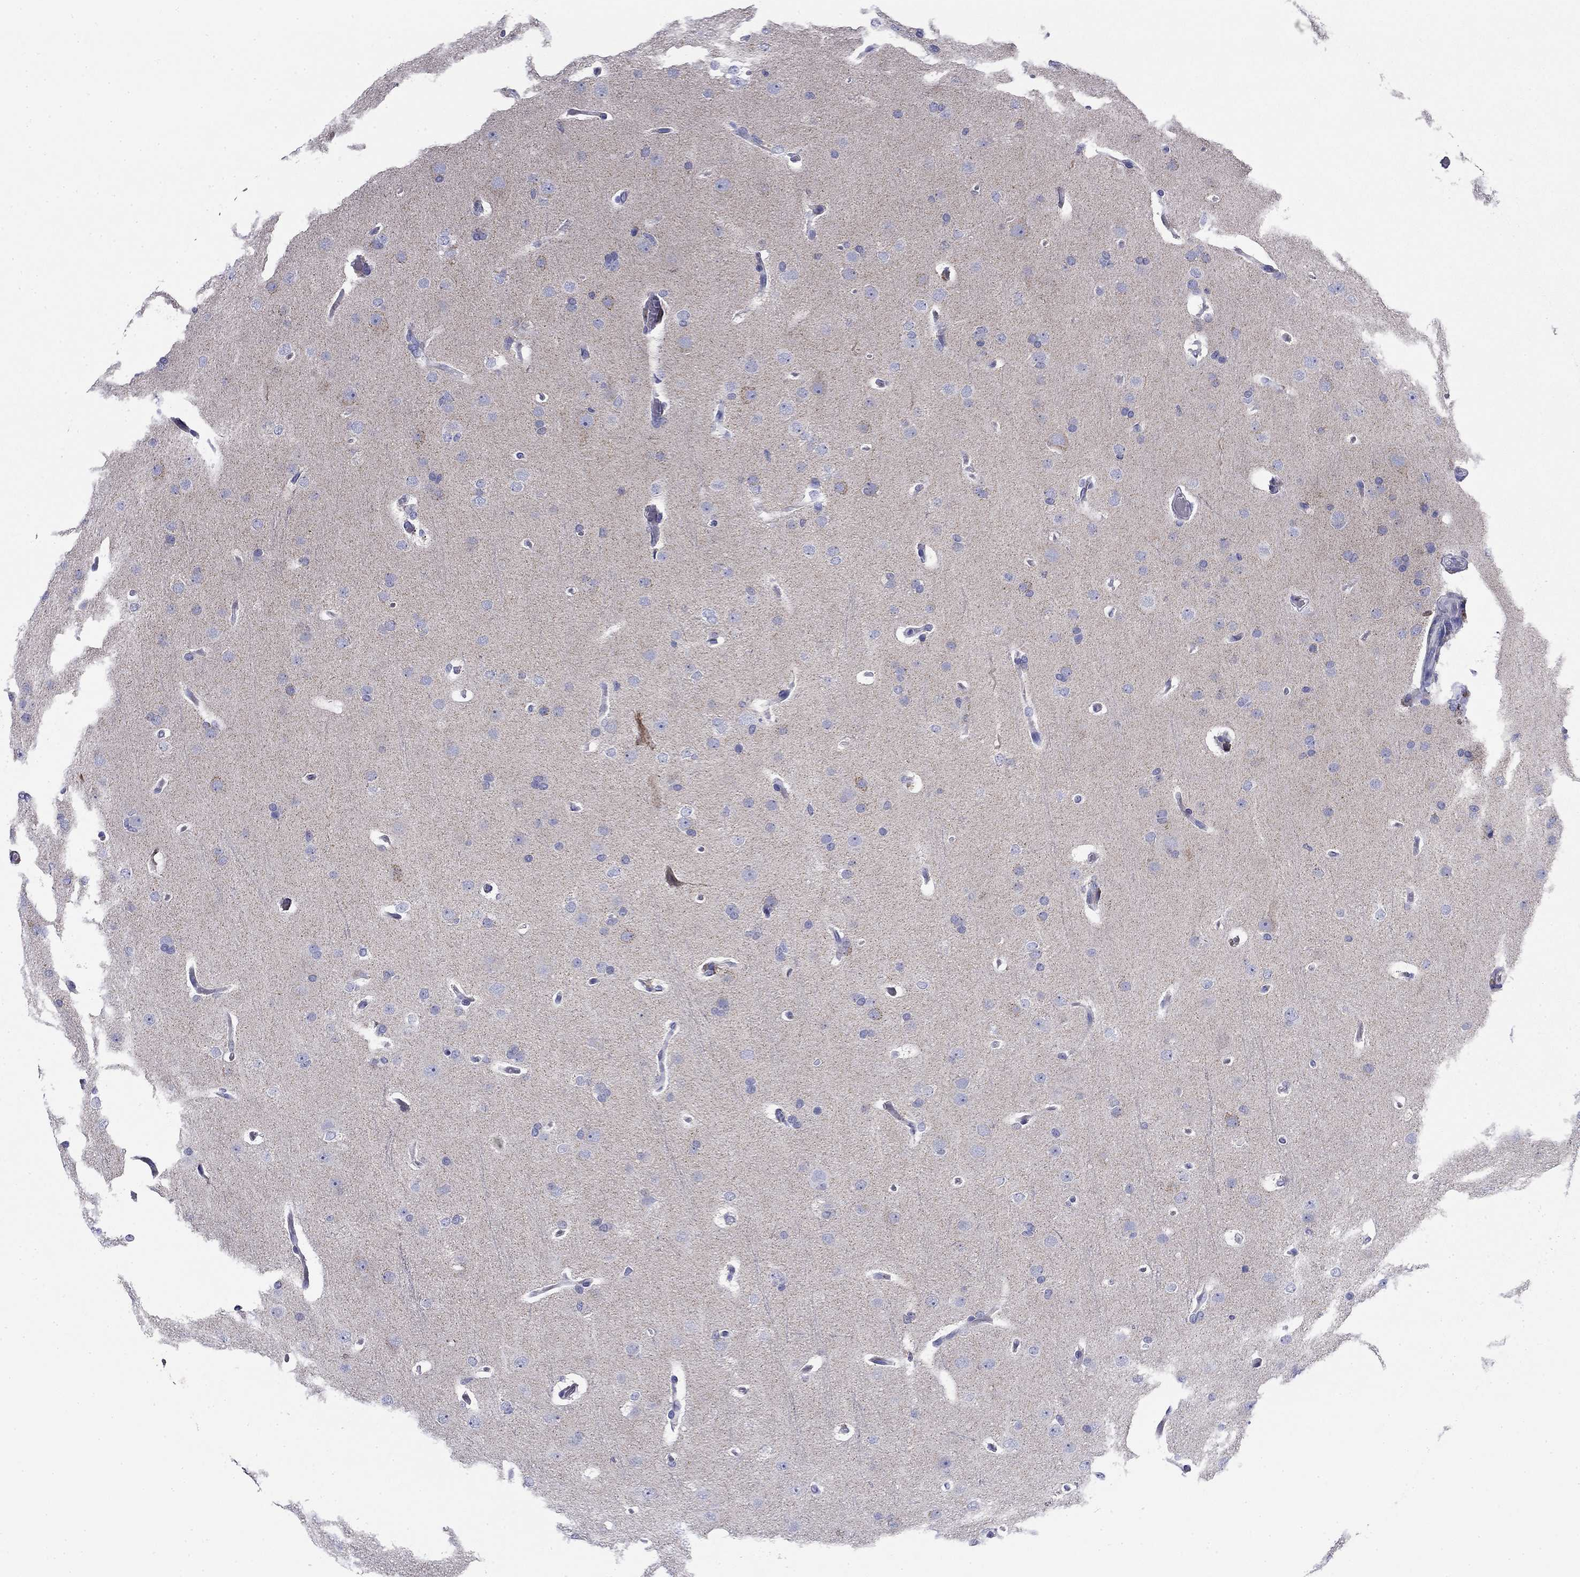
{"staining": {"intensity": "negative", "quantity": "none", "location": "none"}, "tissue": "glioma", "cell_type": "Tumor cells", "image_type": "cancer", "snomed": [{"axis": "morphology", "description": "Glioma, malignant, Low grade"}, {"axis": "topography", "description": "Brain"}], "caption": "Malignant glioma (low-grade) was stained to show a protein in brown. There is no significant positivity in tumor cells.", "gene": "ZP2", "patient": {"sex": "male", "age": 41}}